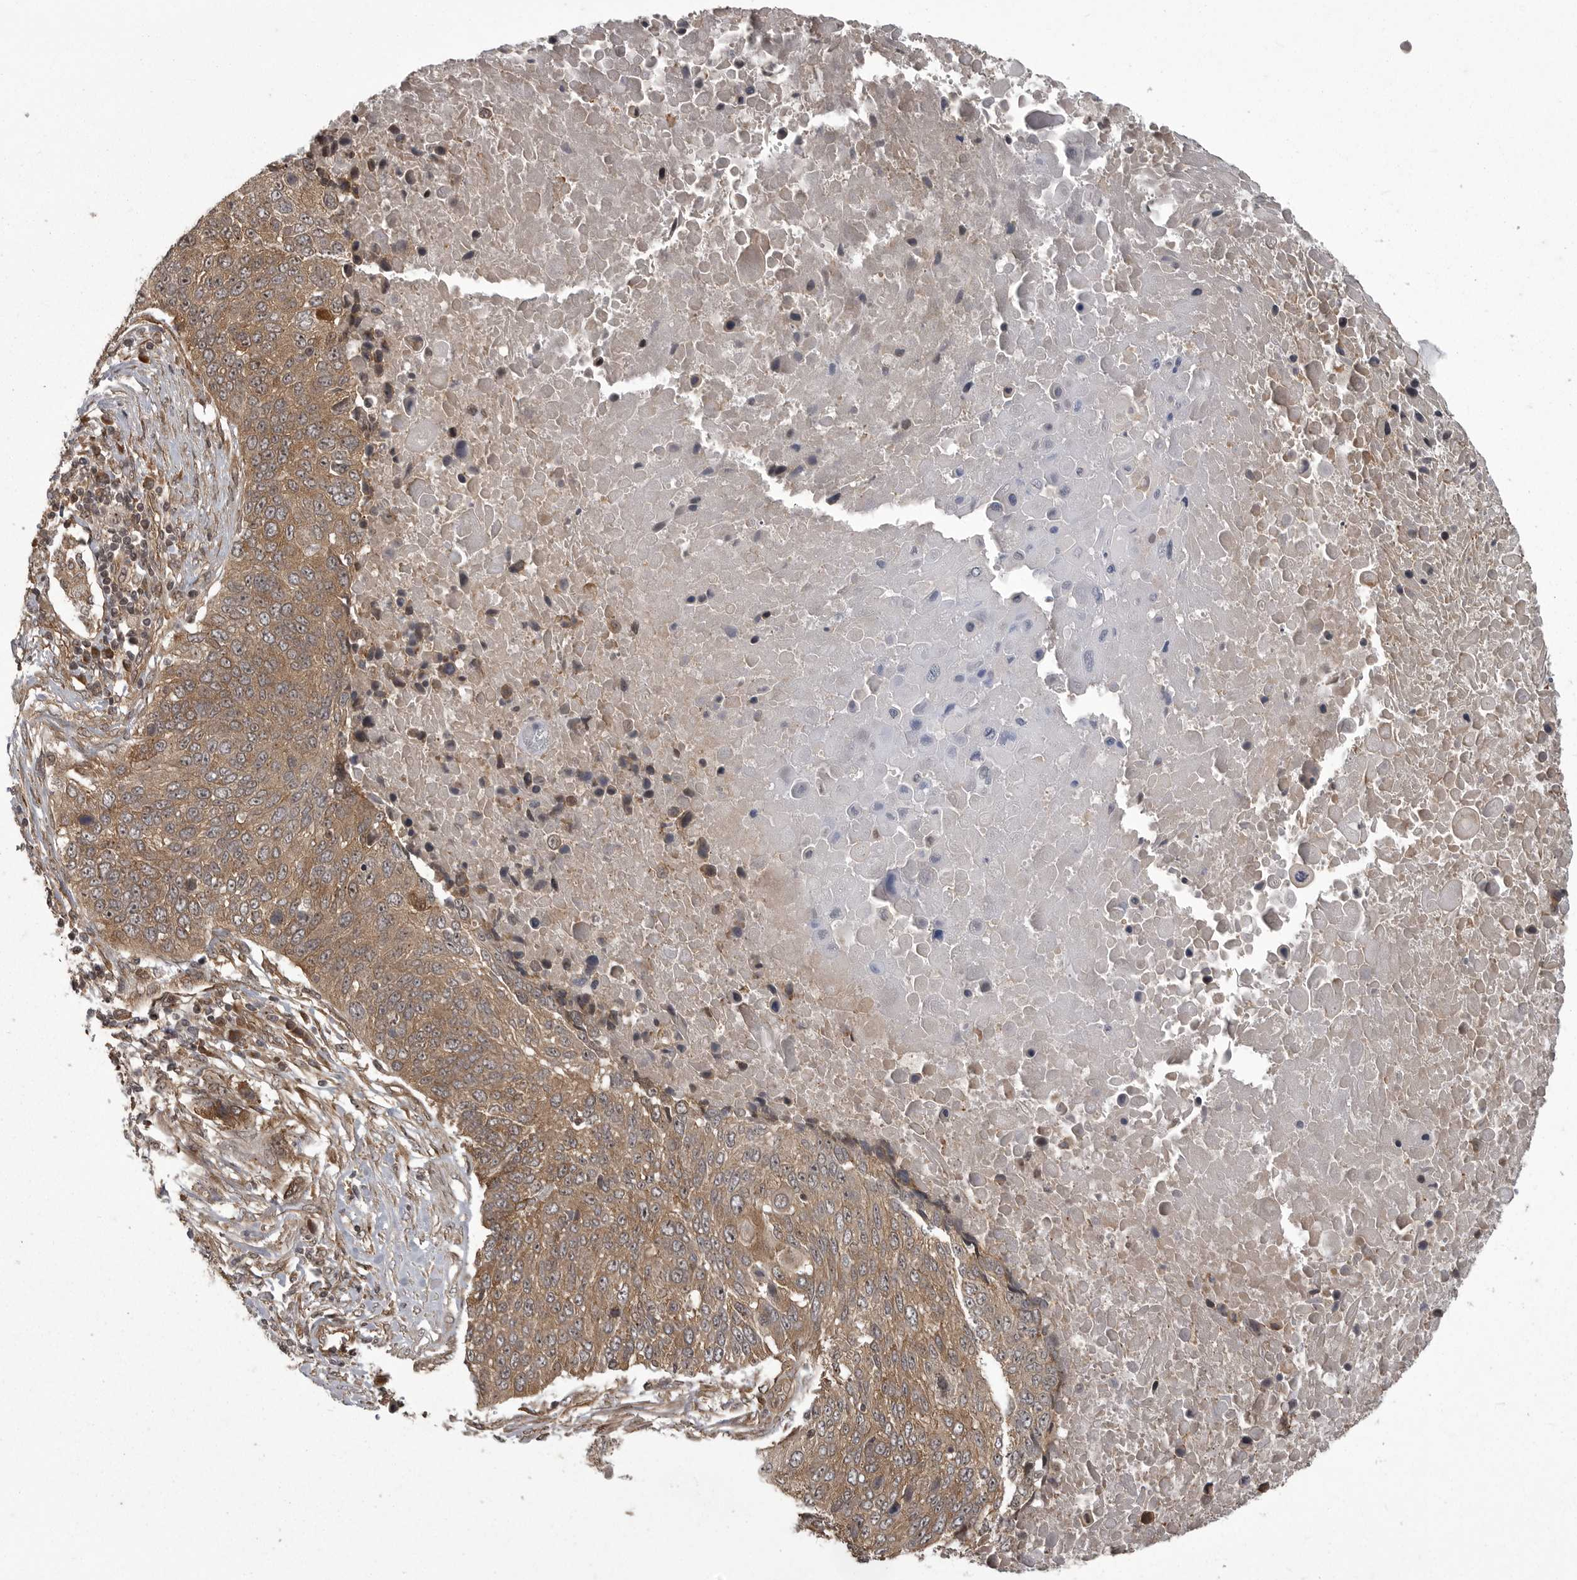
{"staining": {"intensity": "moderate", "quantity": ">75%", "location": "cytoplasmic/membranous"}, "tissue": "lung cancer", "cell_type": "Tumor cells", "image_type": "cancer", "snomed": [{"axis": "morphology", "description": "Squamous cell carcinoma, NOS"}, {"axis": "topography", "description": "Lung"}], "caption": "Lung squamous cell carcinoma was stained to show a protein in brown. There is medium levels of moderate cytoplasmic/membranous positivity in about >75% of tumor cells. Immunohistochemistry stains the protein of interest in brown and the nuclei are stained blue.", "gene": "DNAJC8", "patient": {"sex": "male", "age": 66}}